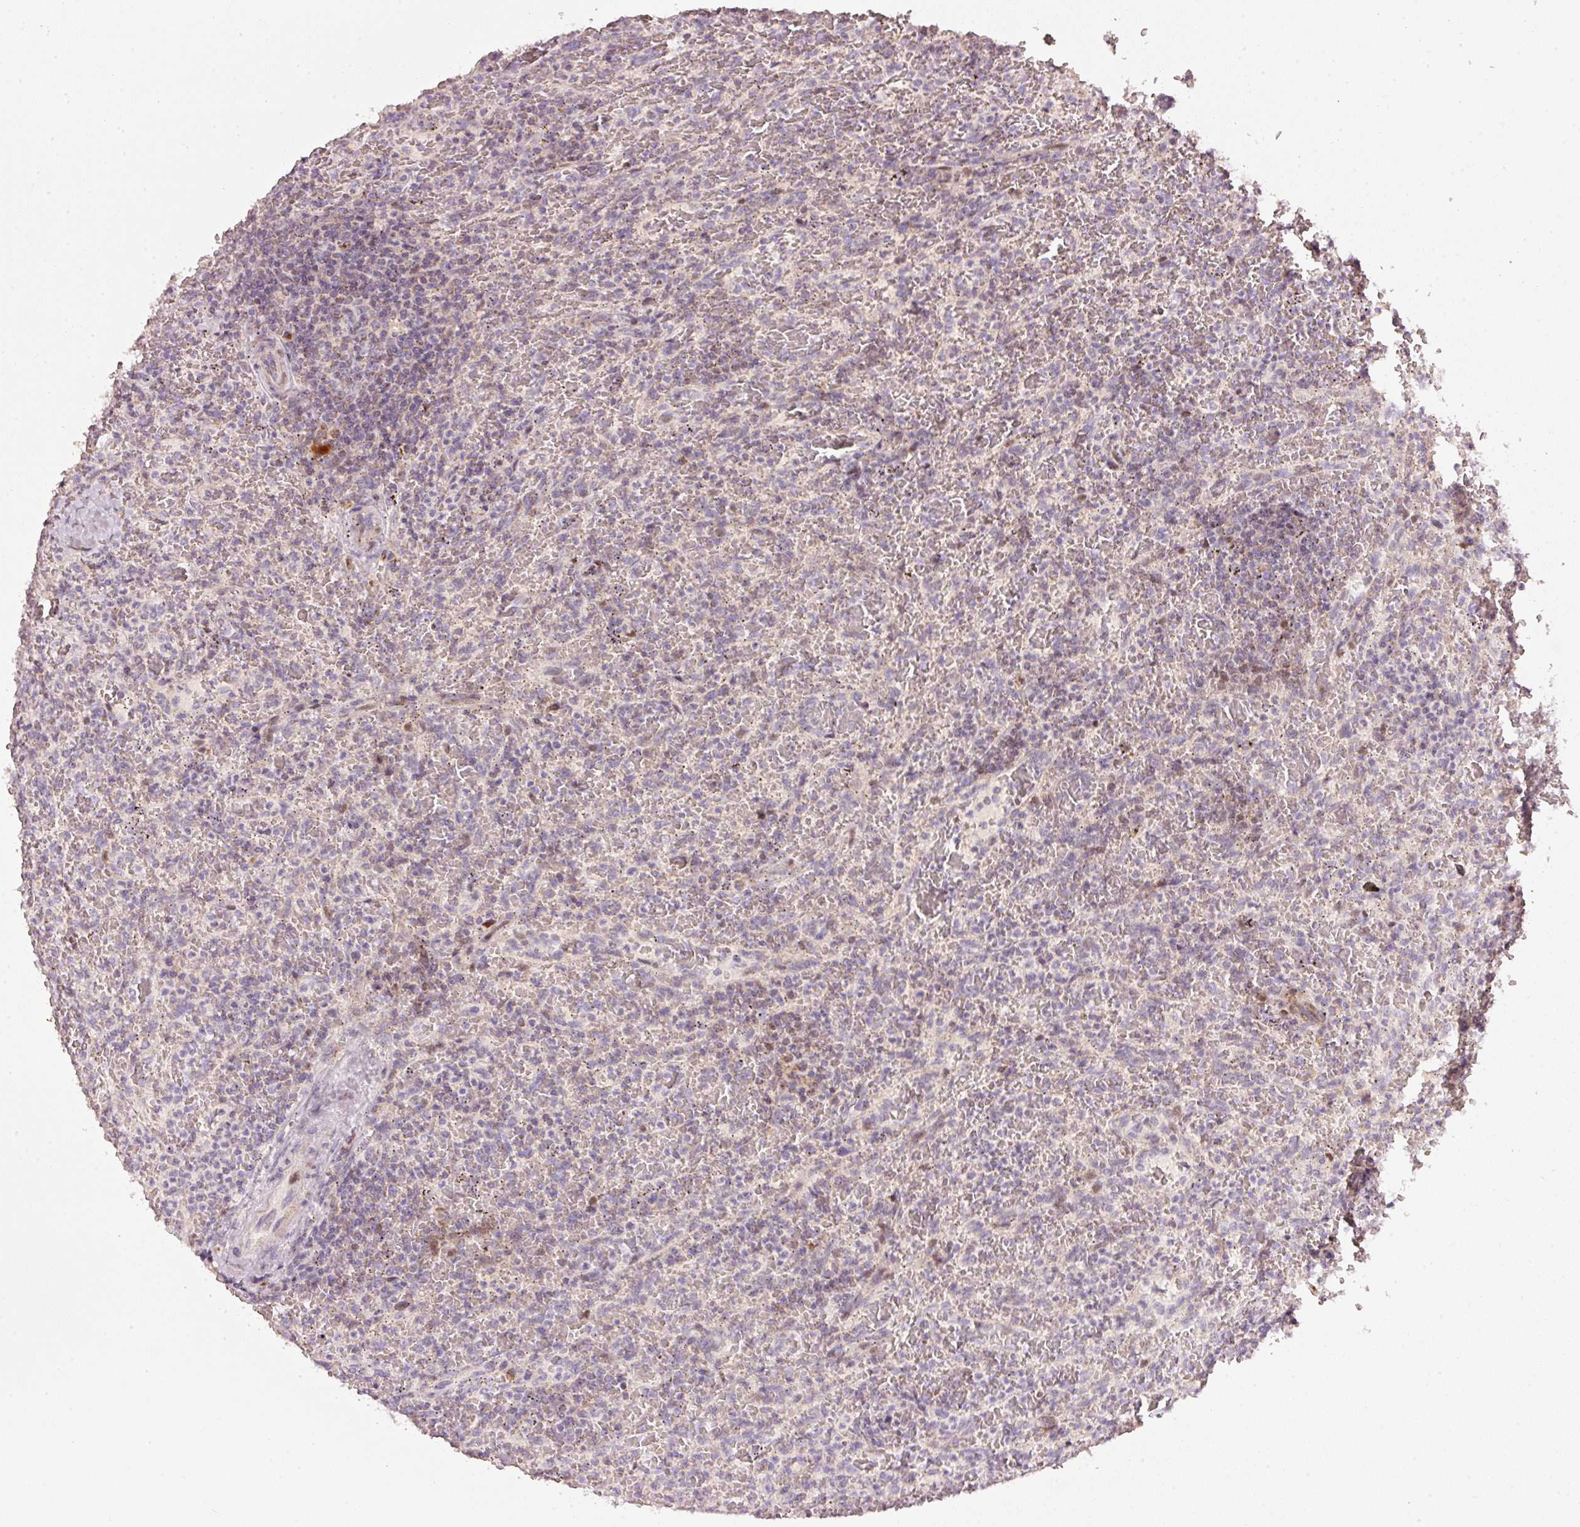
{"staining": {"intensity": "negative", "quantity": "none", "location": "none"}, "tissue": "lymphoma", "cell_type": "Tumor cells", "image_type": "cancer", "snomed": [{"axis": "morphology", "description": "Malignant lymphoma, non-Hodgkin's type, Low grade"}, {"axis": "topography", "description": "Spleen"}], "caption": "Immunohistochemistry (IHC) of human lymphoma shows no staining in tumor cells.", "gene": "TOB2", "patient": {"sex": "female", "age": 64}}